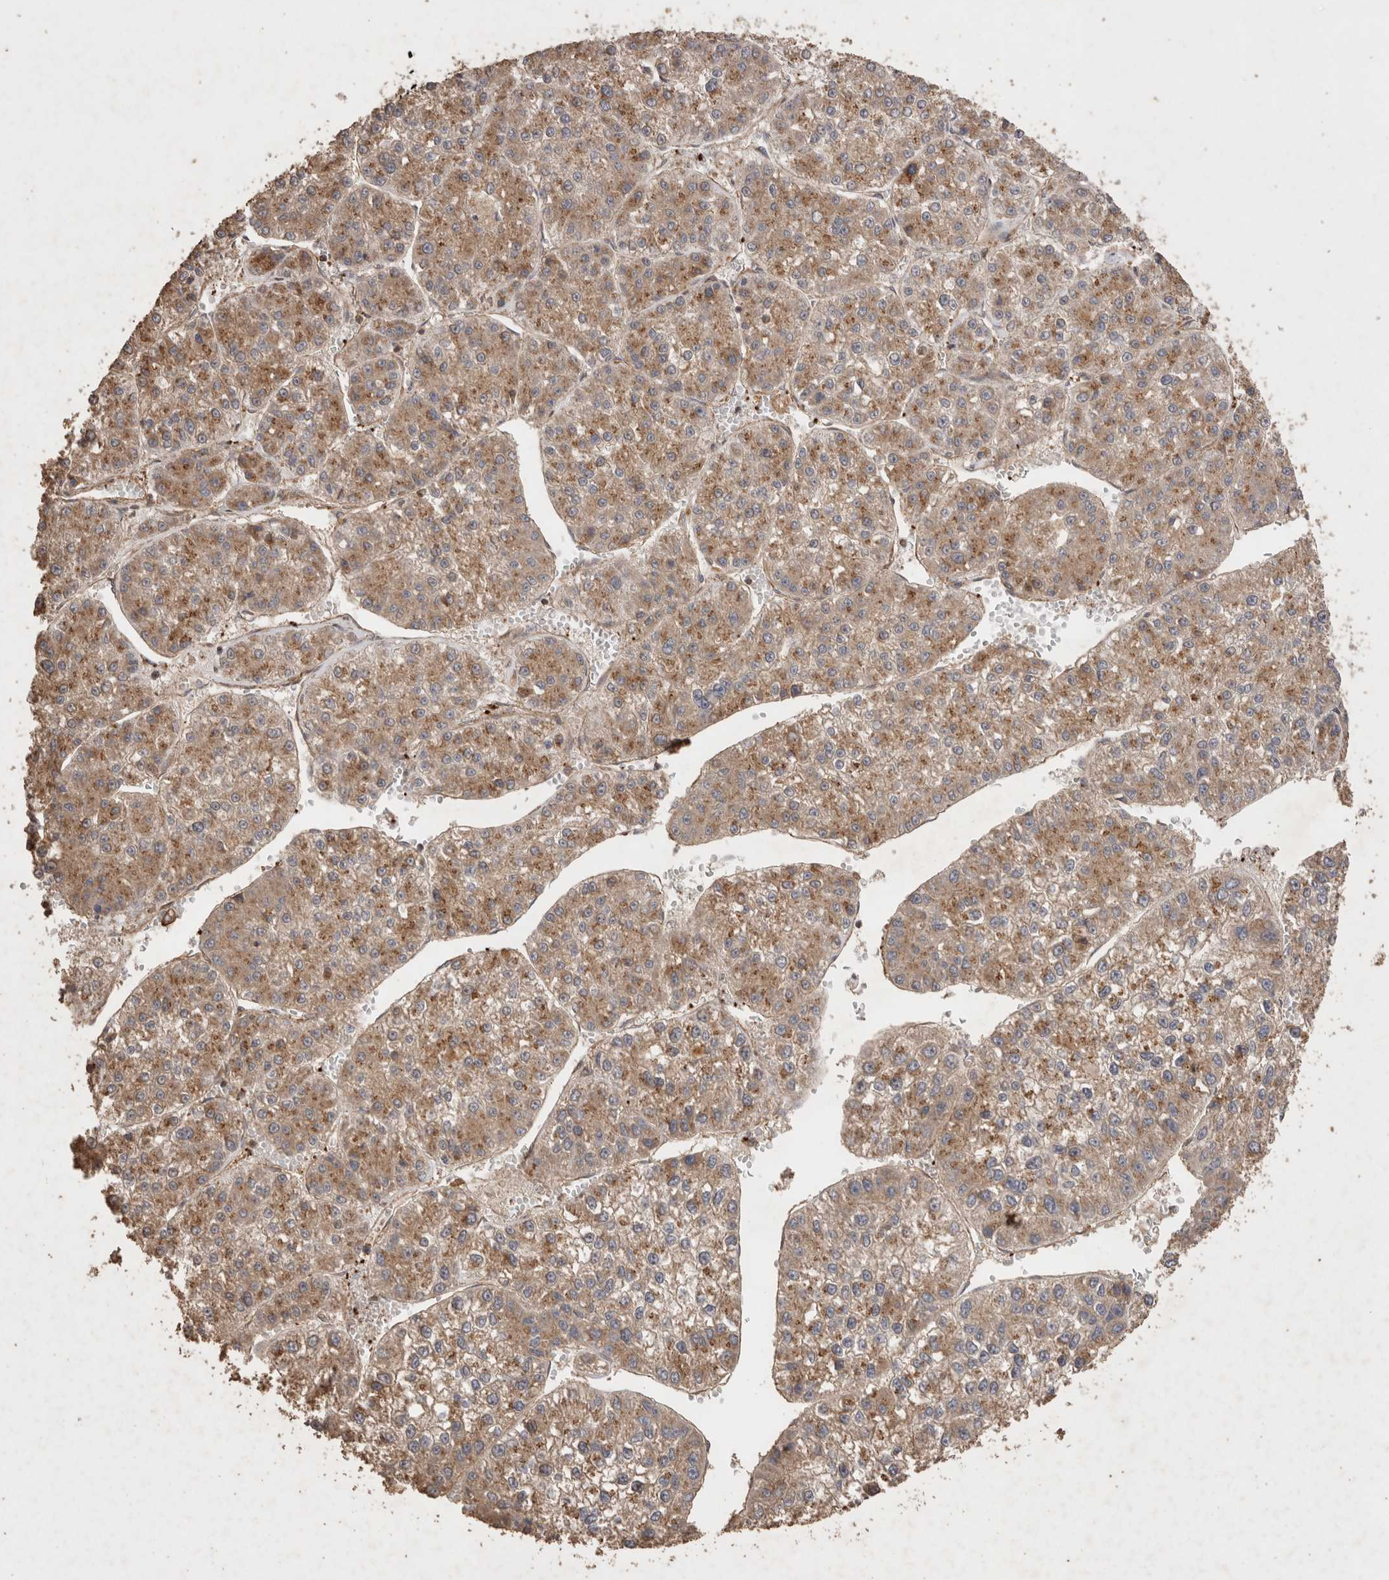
{"staining": {"intensity": "moderate", "quantity": ">75%", "location": "cytoplasmic/membranous"}, "tissue": "liver cancer", "cell_type": "Tumor cells", "image_type": "cancer", "snomed": [{"axis": "morphology", "description": "Carcinoma, Hepatocellular, NOS"}, {"axis": "topography", "description": "Liver"}], "caption": "The histopathology image demonstrates a brown stain indicating the presence of a protein in the cytoplasmic/membranous of tumor cells in liver cancer (hepatocellular carcinoma).", "gene": "SNX31", "patient": {"sex": "female", "age": 73}}